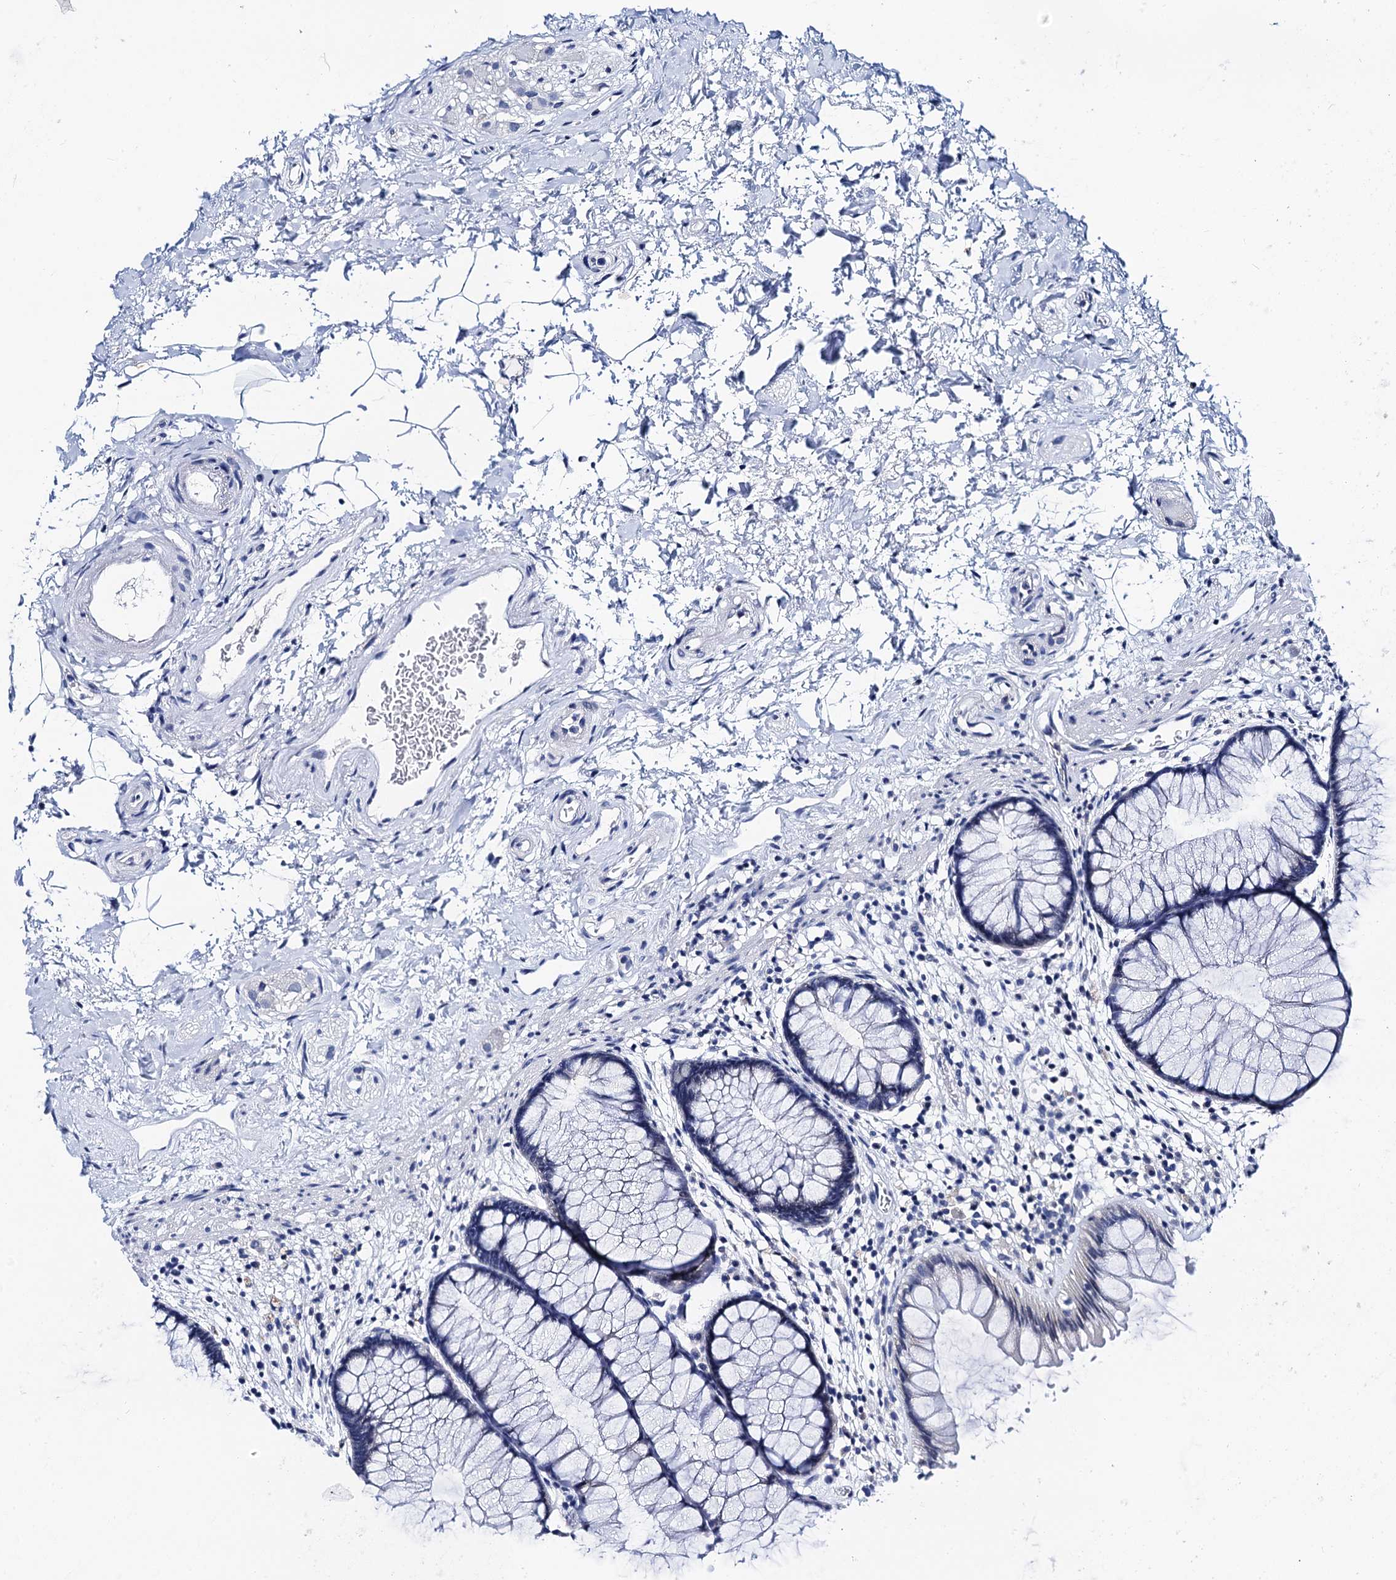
{"staining": {"intensity": "negative", "quantity": "none", "location": "none"}, "tissue": "rectum", "cell_type": "Glandular cells", "image_type": "normal", "snomed": [{"axis": "morphology", "description": "Normal tissue, NOS"}, {"axis": "topography", "description": "Rectum"}], "caption": "A high-resolution histopathology image shows IHC staining of unremarkable rectum, which exhibits no significant positivity in glandular cells.", "gene": "LYPD3", "patient": {"sex": "male", "age": 51}}